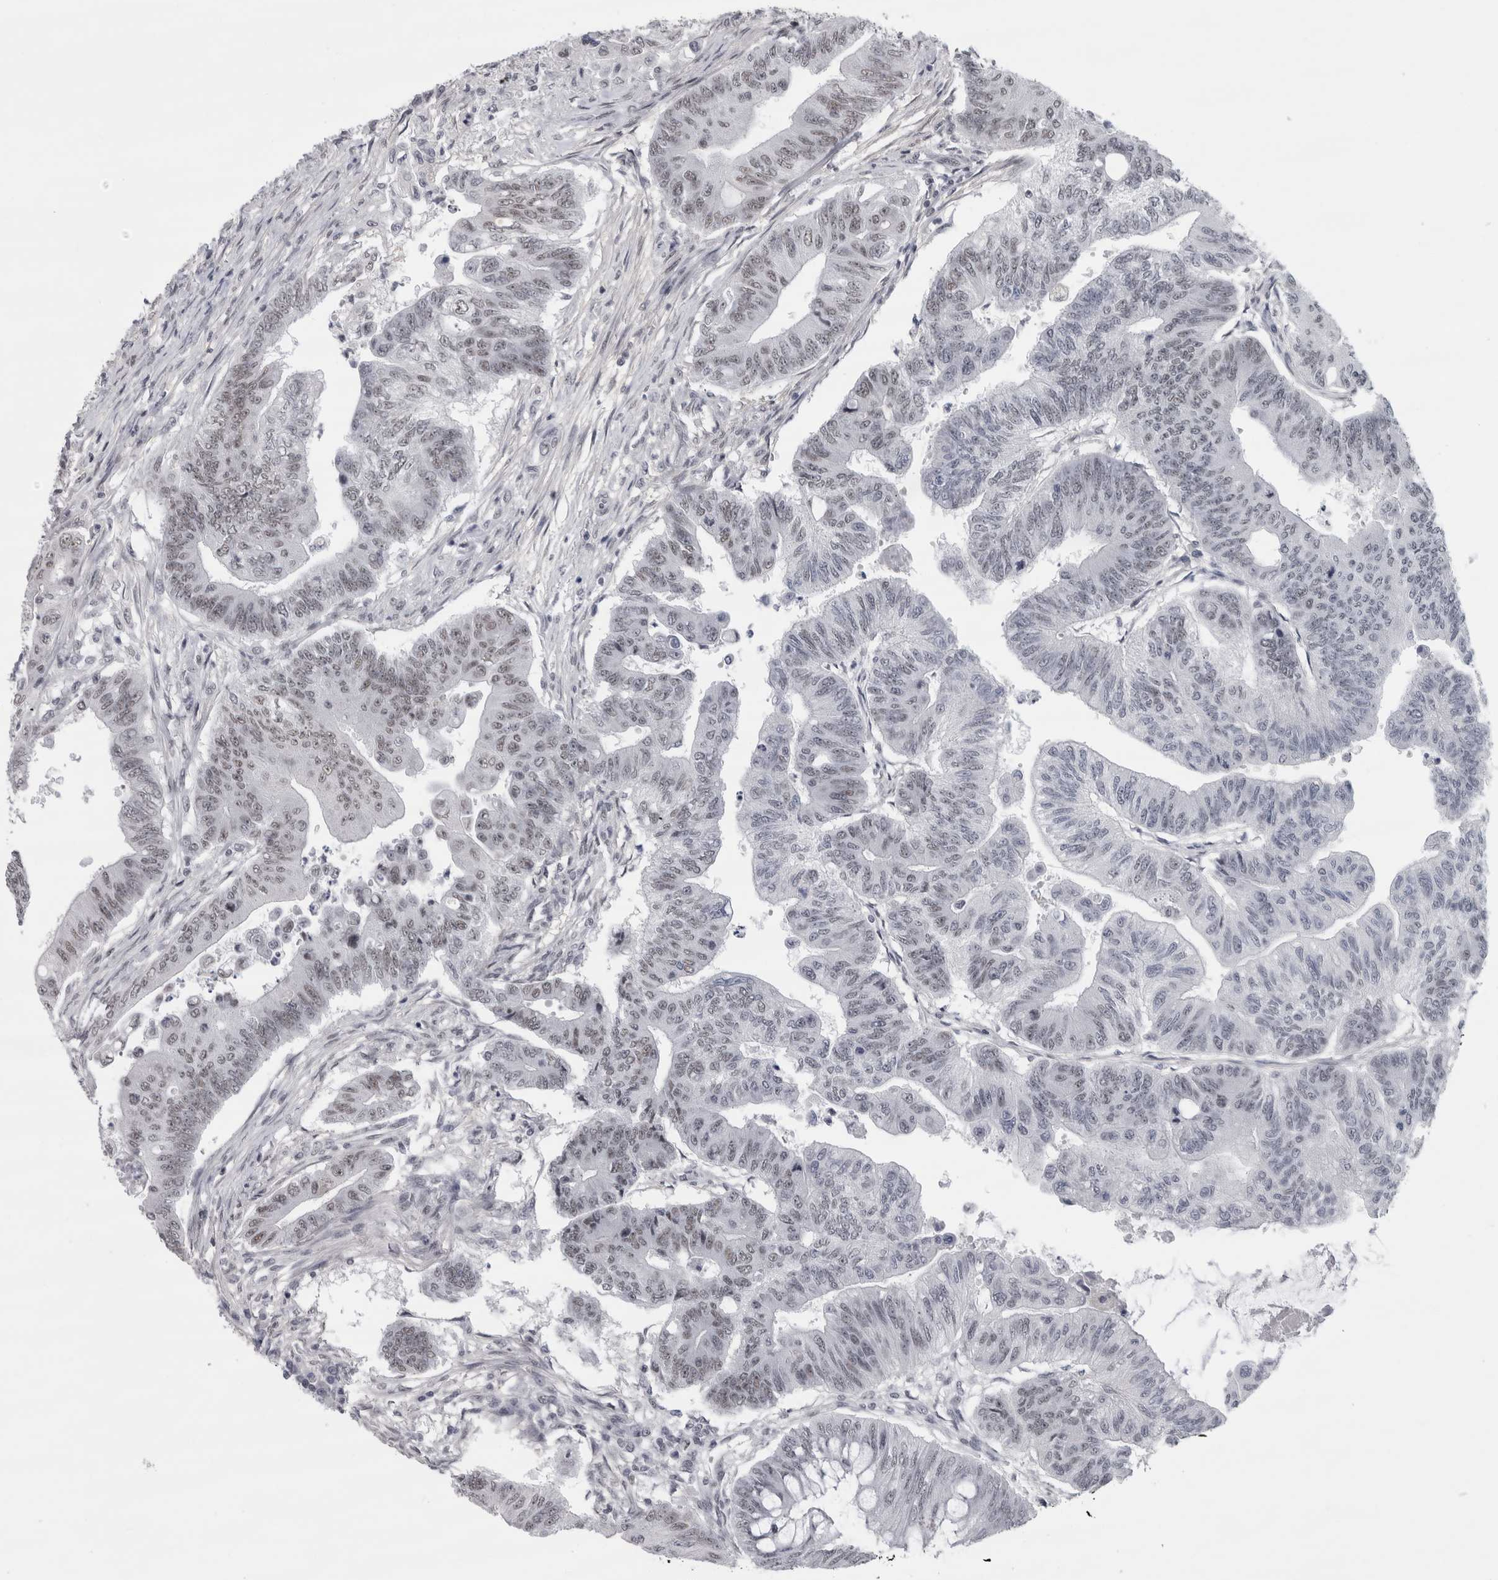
{"staining": {"intensity": "weak", "quantity": "25%-75%", "location": "nuclear"}, "tissue": "colorectal cancer", "cell_type": "Tumor cells", "image_type": "cancer", "snomed": [{"axis": "morphology", "description": "Adenoma, NOS"}, {"axis": "morphology", "description": "Adenocarcinoma, NOS"}, {"axis": "topography", "description": "Colon"}], "caption": "A high-resolution image shows IHC staining of adenocarcinoma (colorectal), which demonstrates weak nuclear expression in about 25%-75% of tumor cells.", "gene": "ARID4B", "patient": {"sex": "male", "age": 79}}